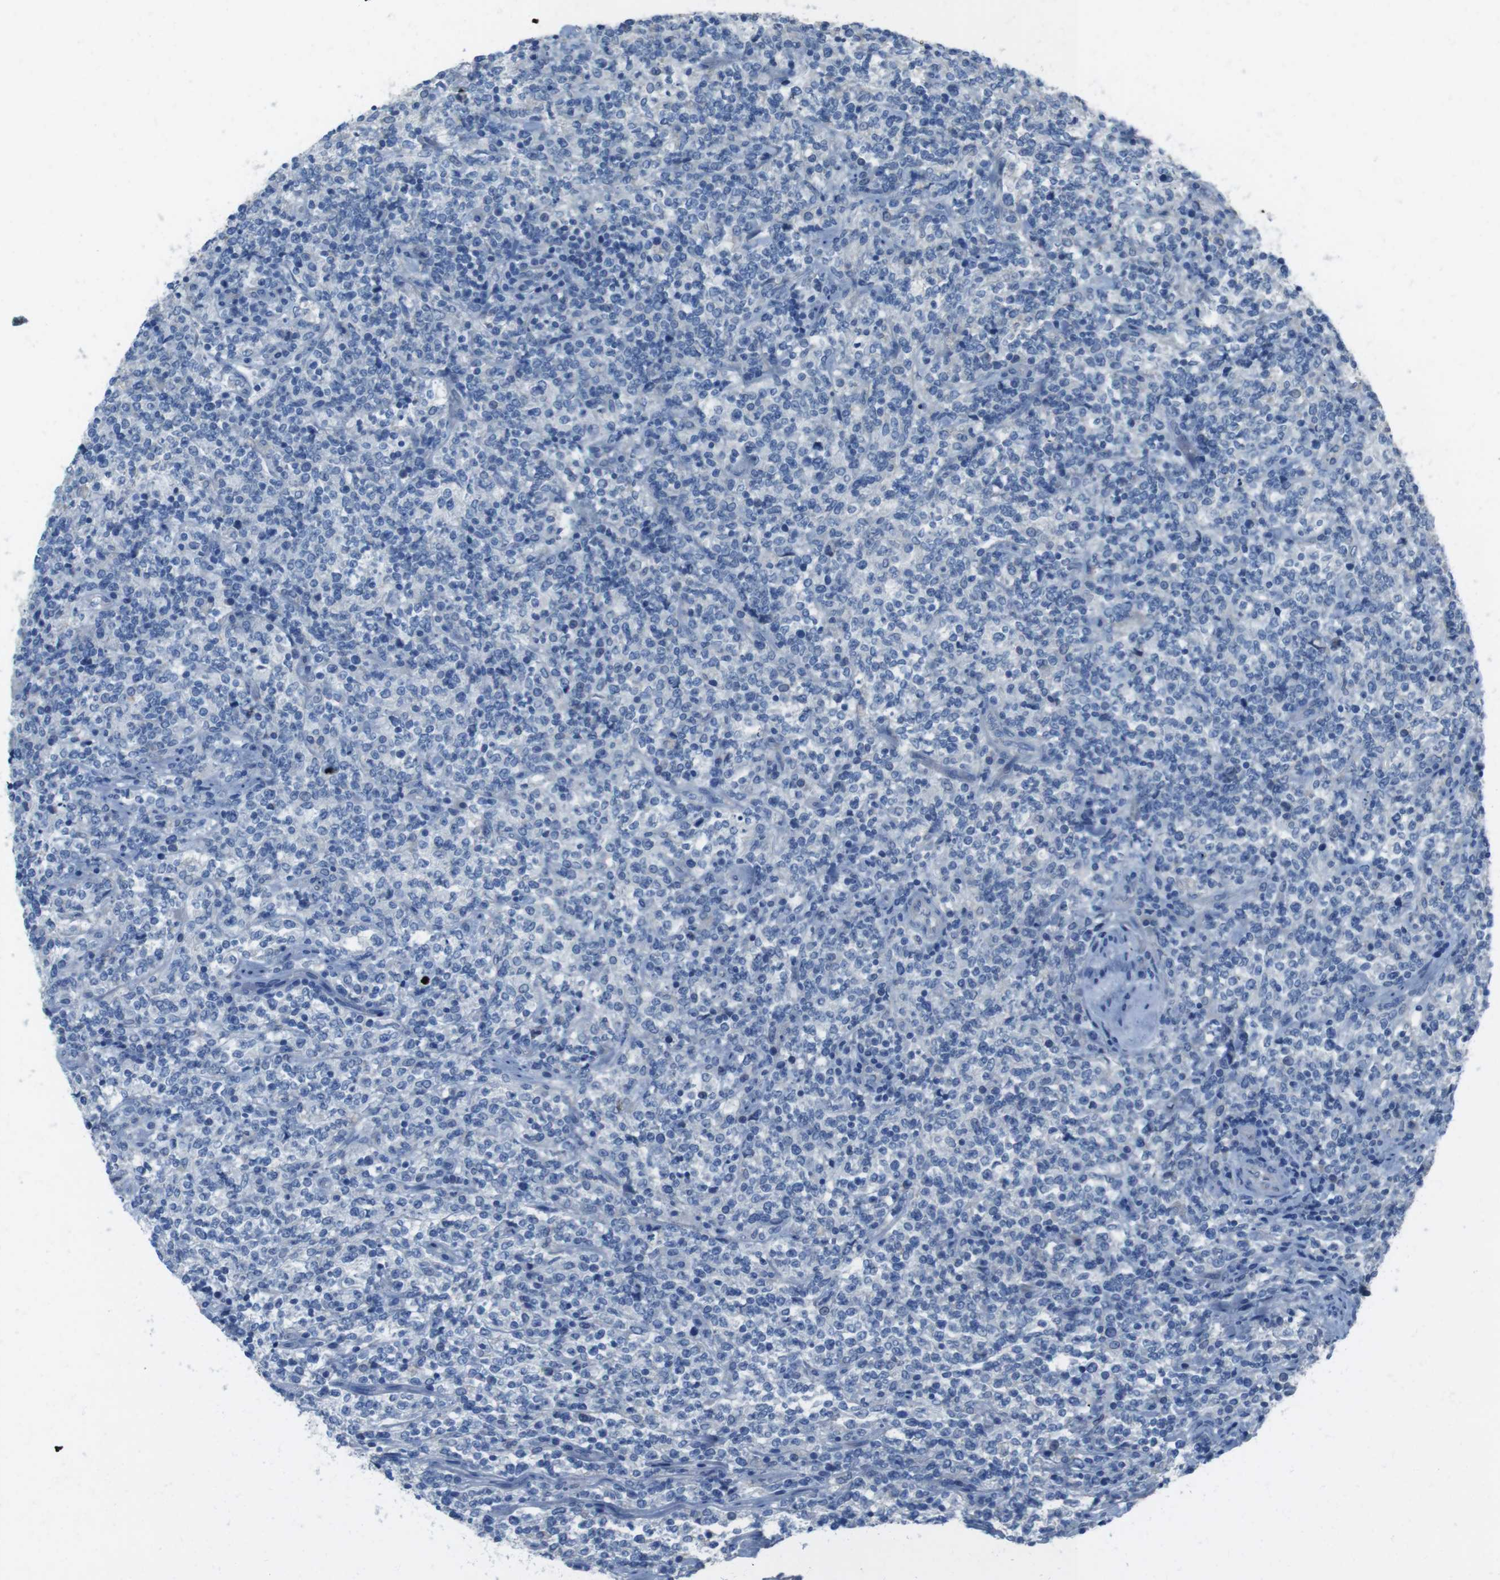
{"staining": {"intensity": "negative", "quantity": "none", "location": "none"}, "tissue": "lymphoma", "cell_type": "Tumor cells", "image_type": "cancer", "snomed": [{"axis": "morphology", "description": "Malignant lymphoma, non-Hodgkin's type, High grade"}, {"axis": "topography", "description": "Soft tissue"}], "caption": "Tumor cells are negative for brown protein staining in high-grade malignant lymphoma, non-Hodgkin's type.", "gene": "CYP2C8", "patient": {"sex": "male", "age": 18}}